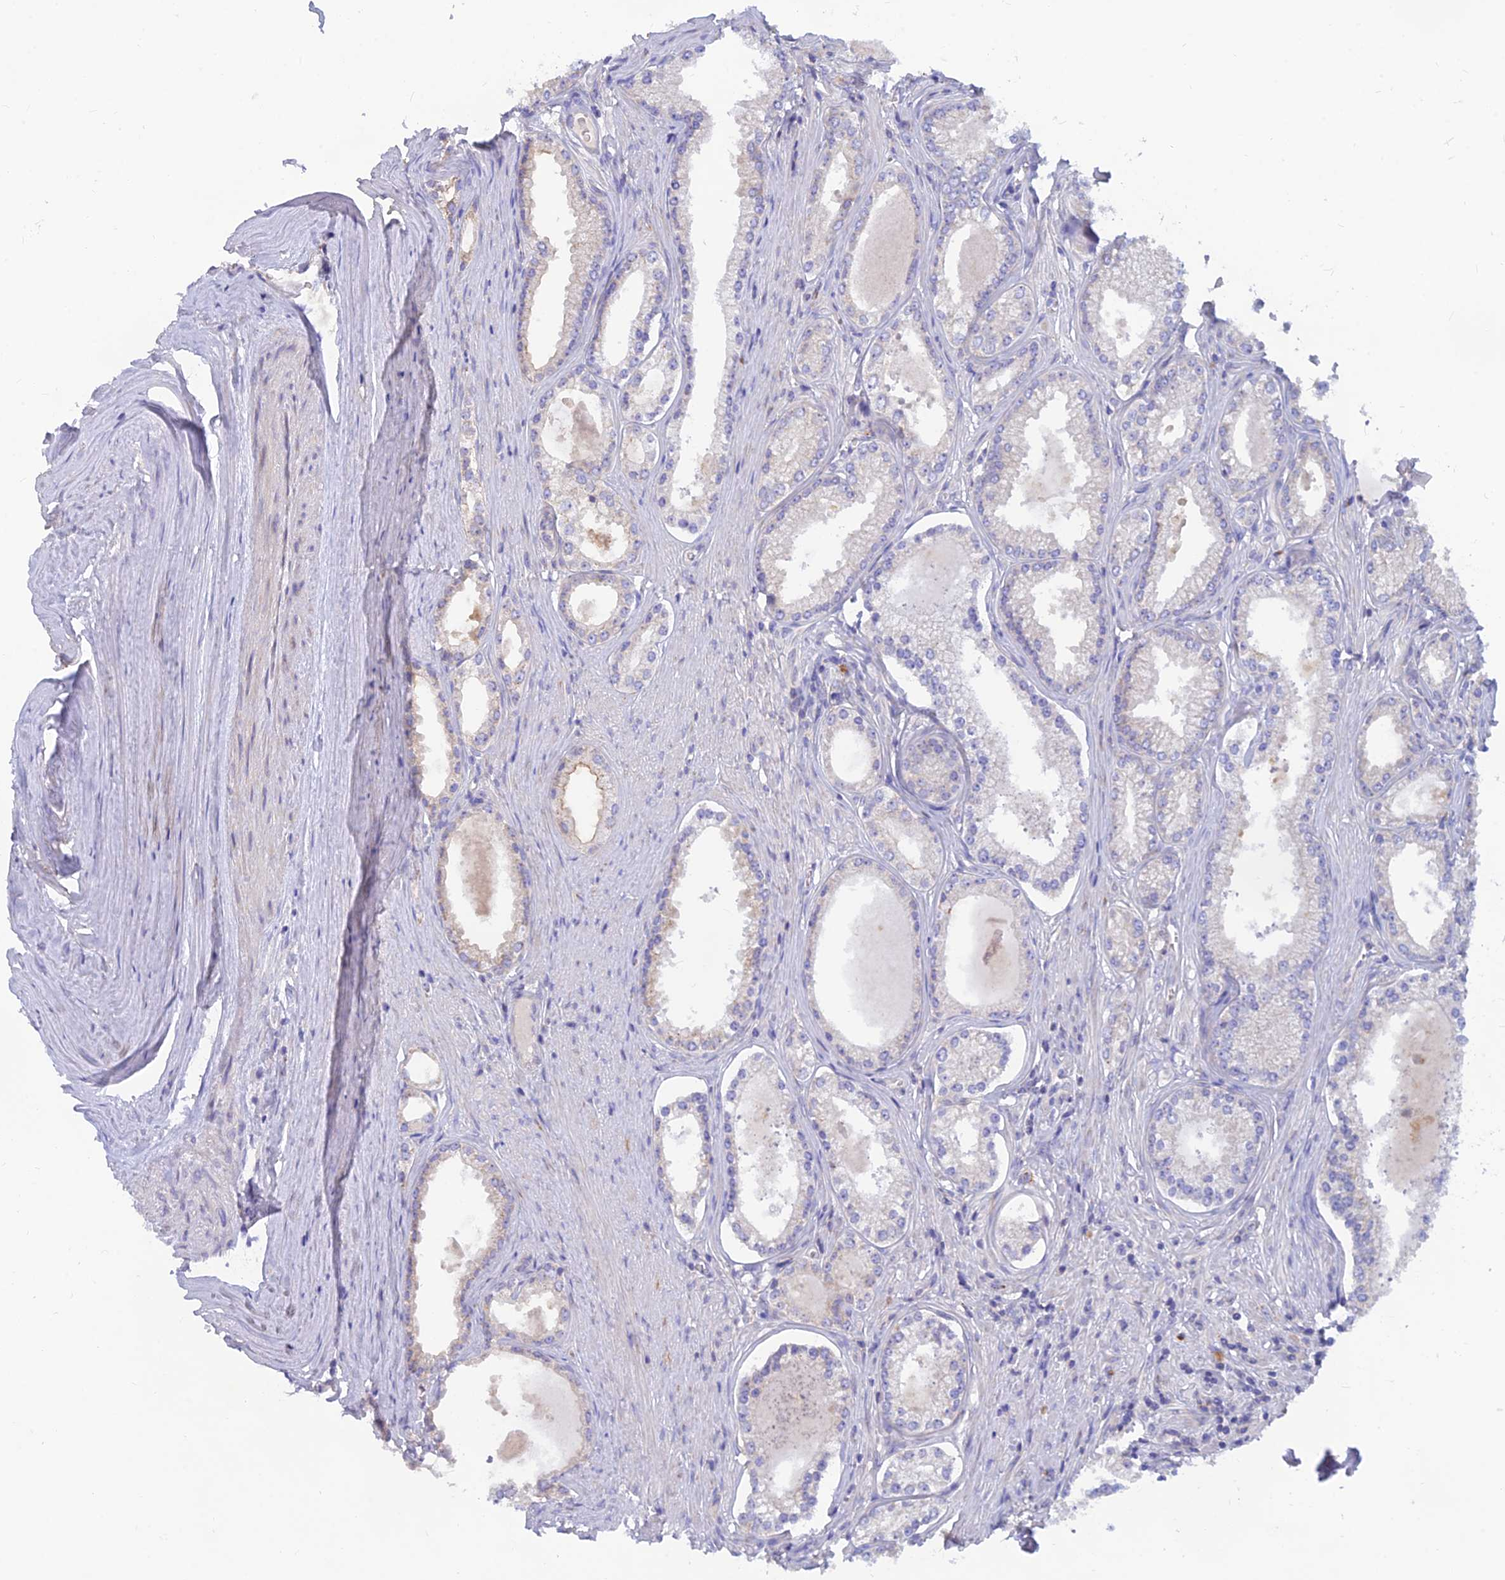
{"staining": {"intensity": "negative", "quantity": "none", "location": "none"}, "tissue": "prostate cancer", "cell_type": "Tumor cells", "image_type": "cancer", "snomed": [{"axis": "morphology", "description": "Adenocarcinoma, High grade"}, {"axis": "topography", "description": "Prostate"}], "caption": "An image of prostate cancer (adenocarcinoma (high-grade)) stained for a protein demonstrates no brown staining in tumor cells.", "gene": "TMEM30B", "patient": {"sex": "male", "age": 68}}